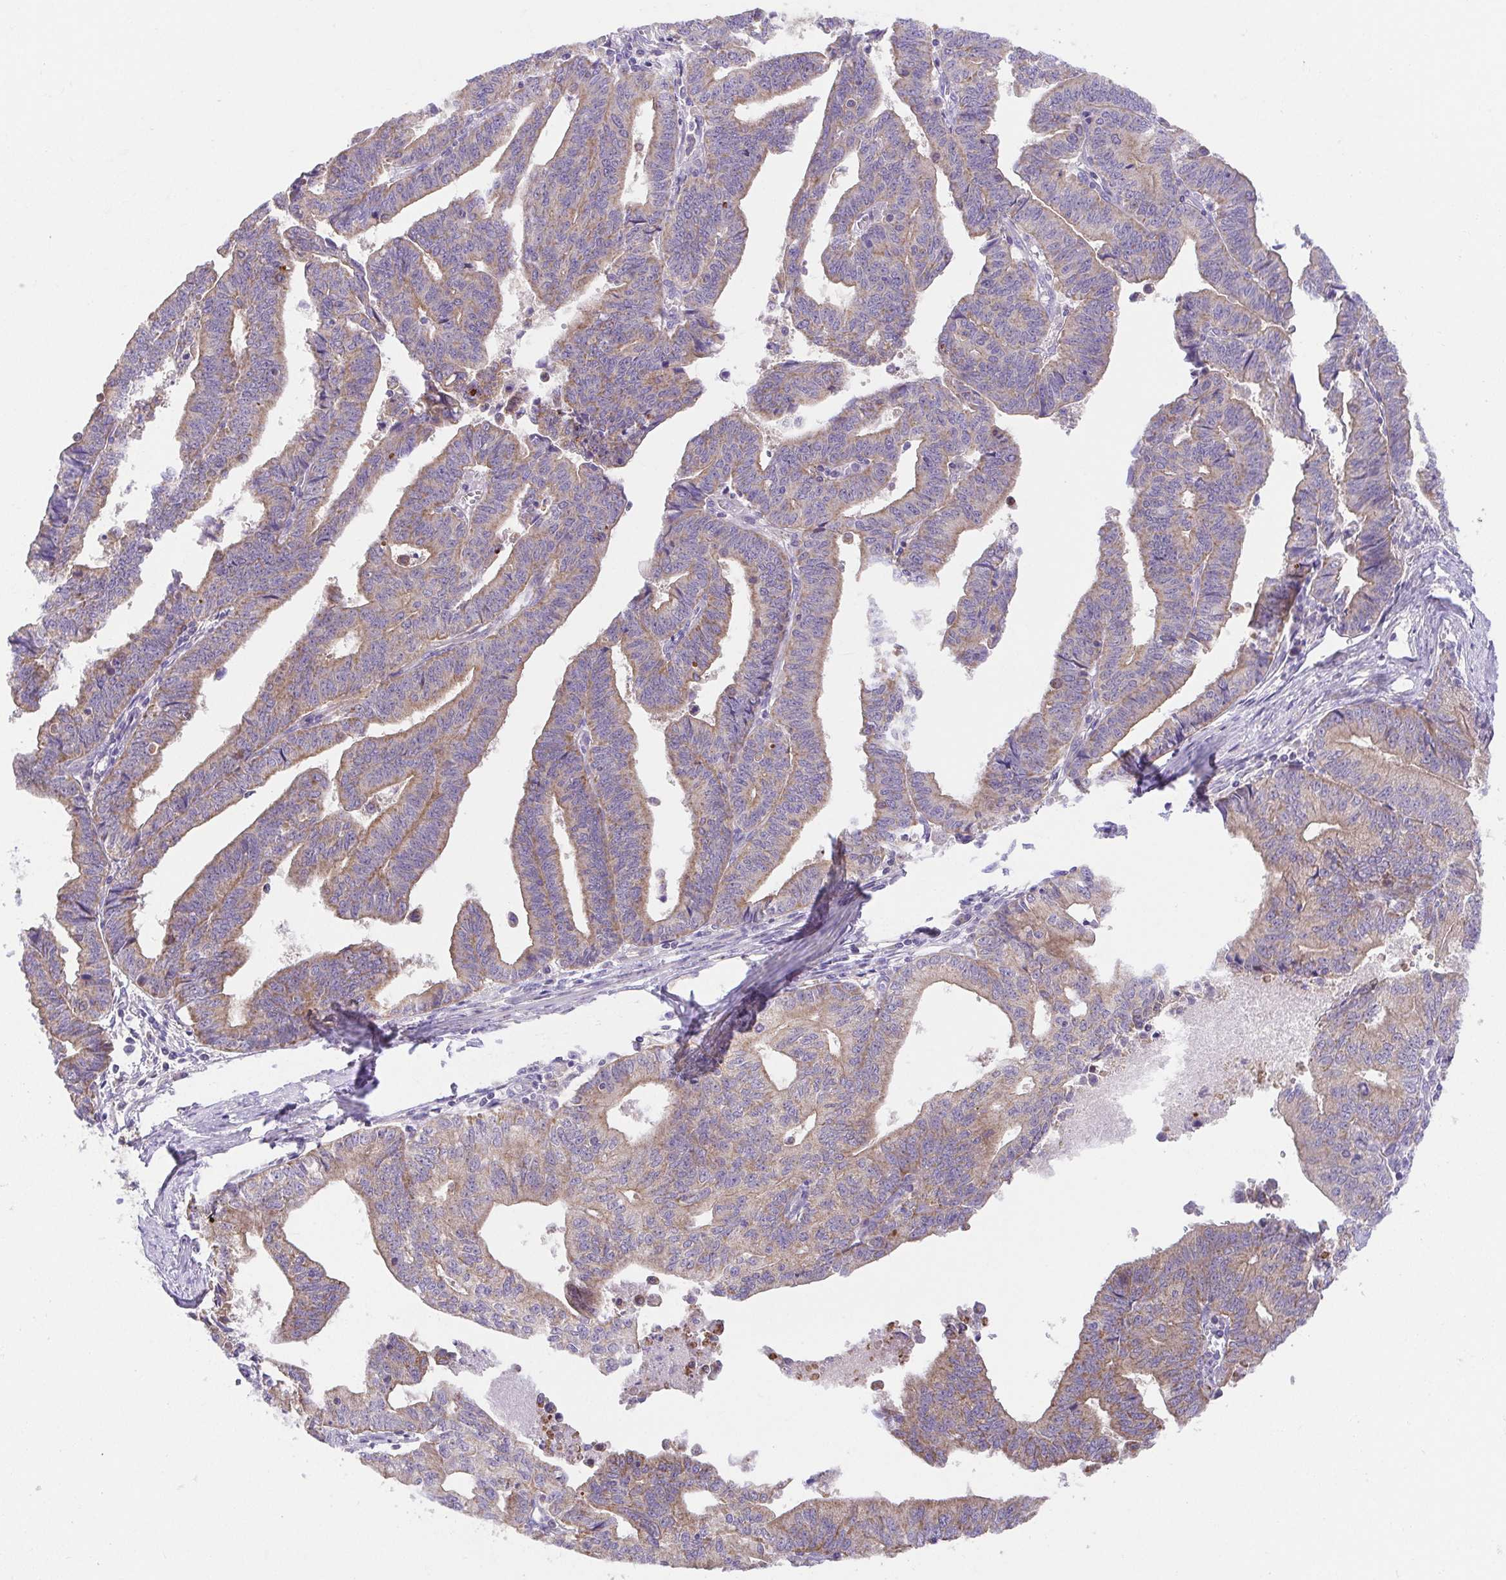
{"staining": {"intensity": "weak", "quantity": "25%-75%", "location": "cytoplasmic/membranous"}, "tissue": "endometrial cancer", "cell_type": "Tumor cells", "image_type": "cancer", "snomed": [{"axis": "morphology", "description": "Adenocarcinoma, NOS"}, {"axis": "topography", "description": "Endometrium"}], "caption": "Human endometrial cancer stained with a protein marker reveals weak staining in tumor cells.", "gene": "SLC13A1", "patient": {"sex": "female", "age": 65}}